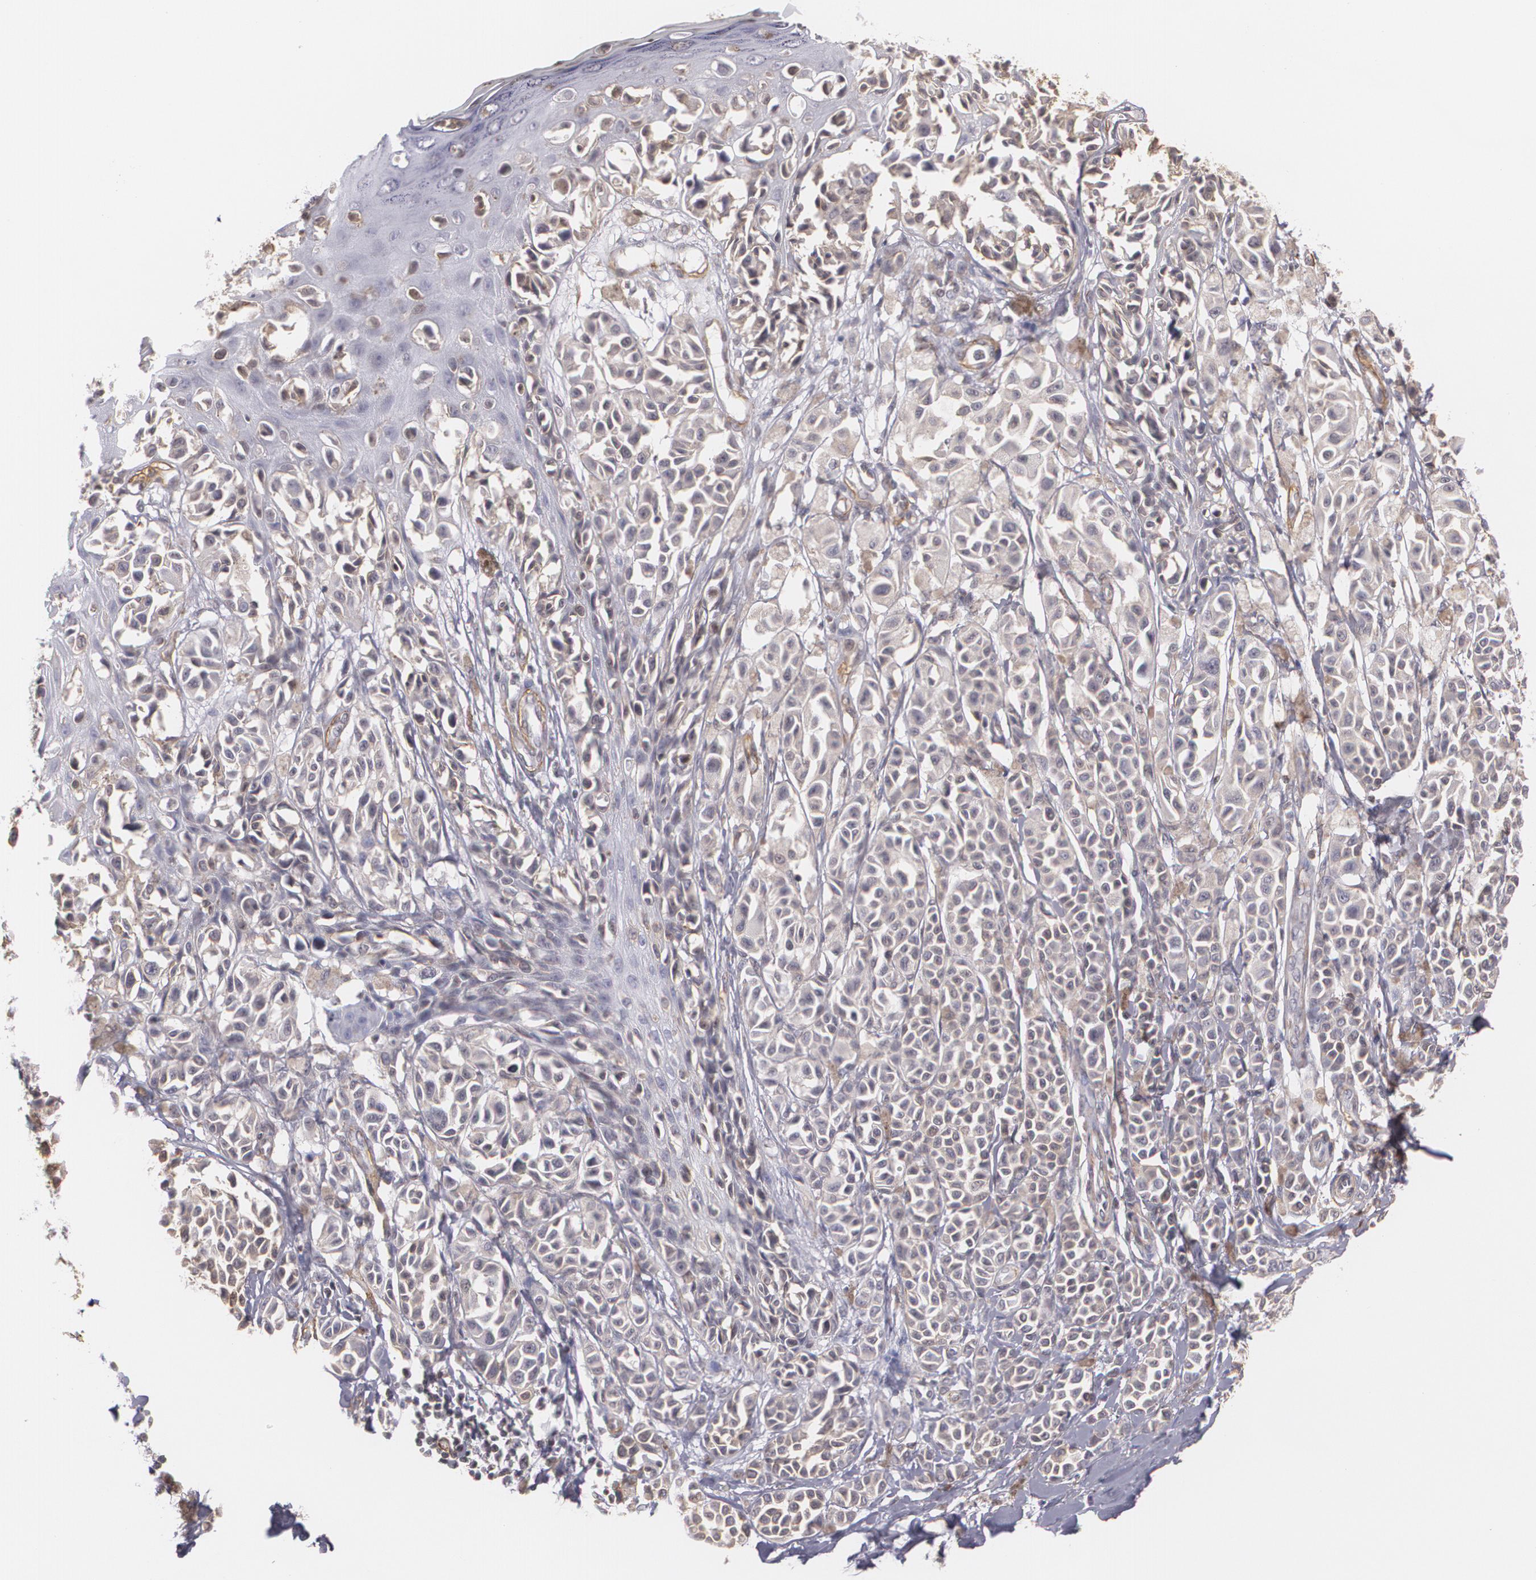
{"staining": {"intensity": "weak", "quantity": "25%-75%", "location": "cytoplasmic/membranous"}, "tissue": "melanoma", "cell_type": "Tumor cells", "image_type": "cancer", "snomed": [{"axis": "morphology", "description": "Malignant melanoma, NOS"}, {"axis": "topography", "description": "Skin"}], "caption": "A brown stain labels weak cytoplasmic/membranous positivity of a protein in malignant melanoma tumor cells.", "gene": "VAMP1", "patient": {"sex": "female", "age": 38}}